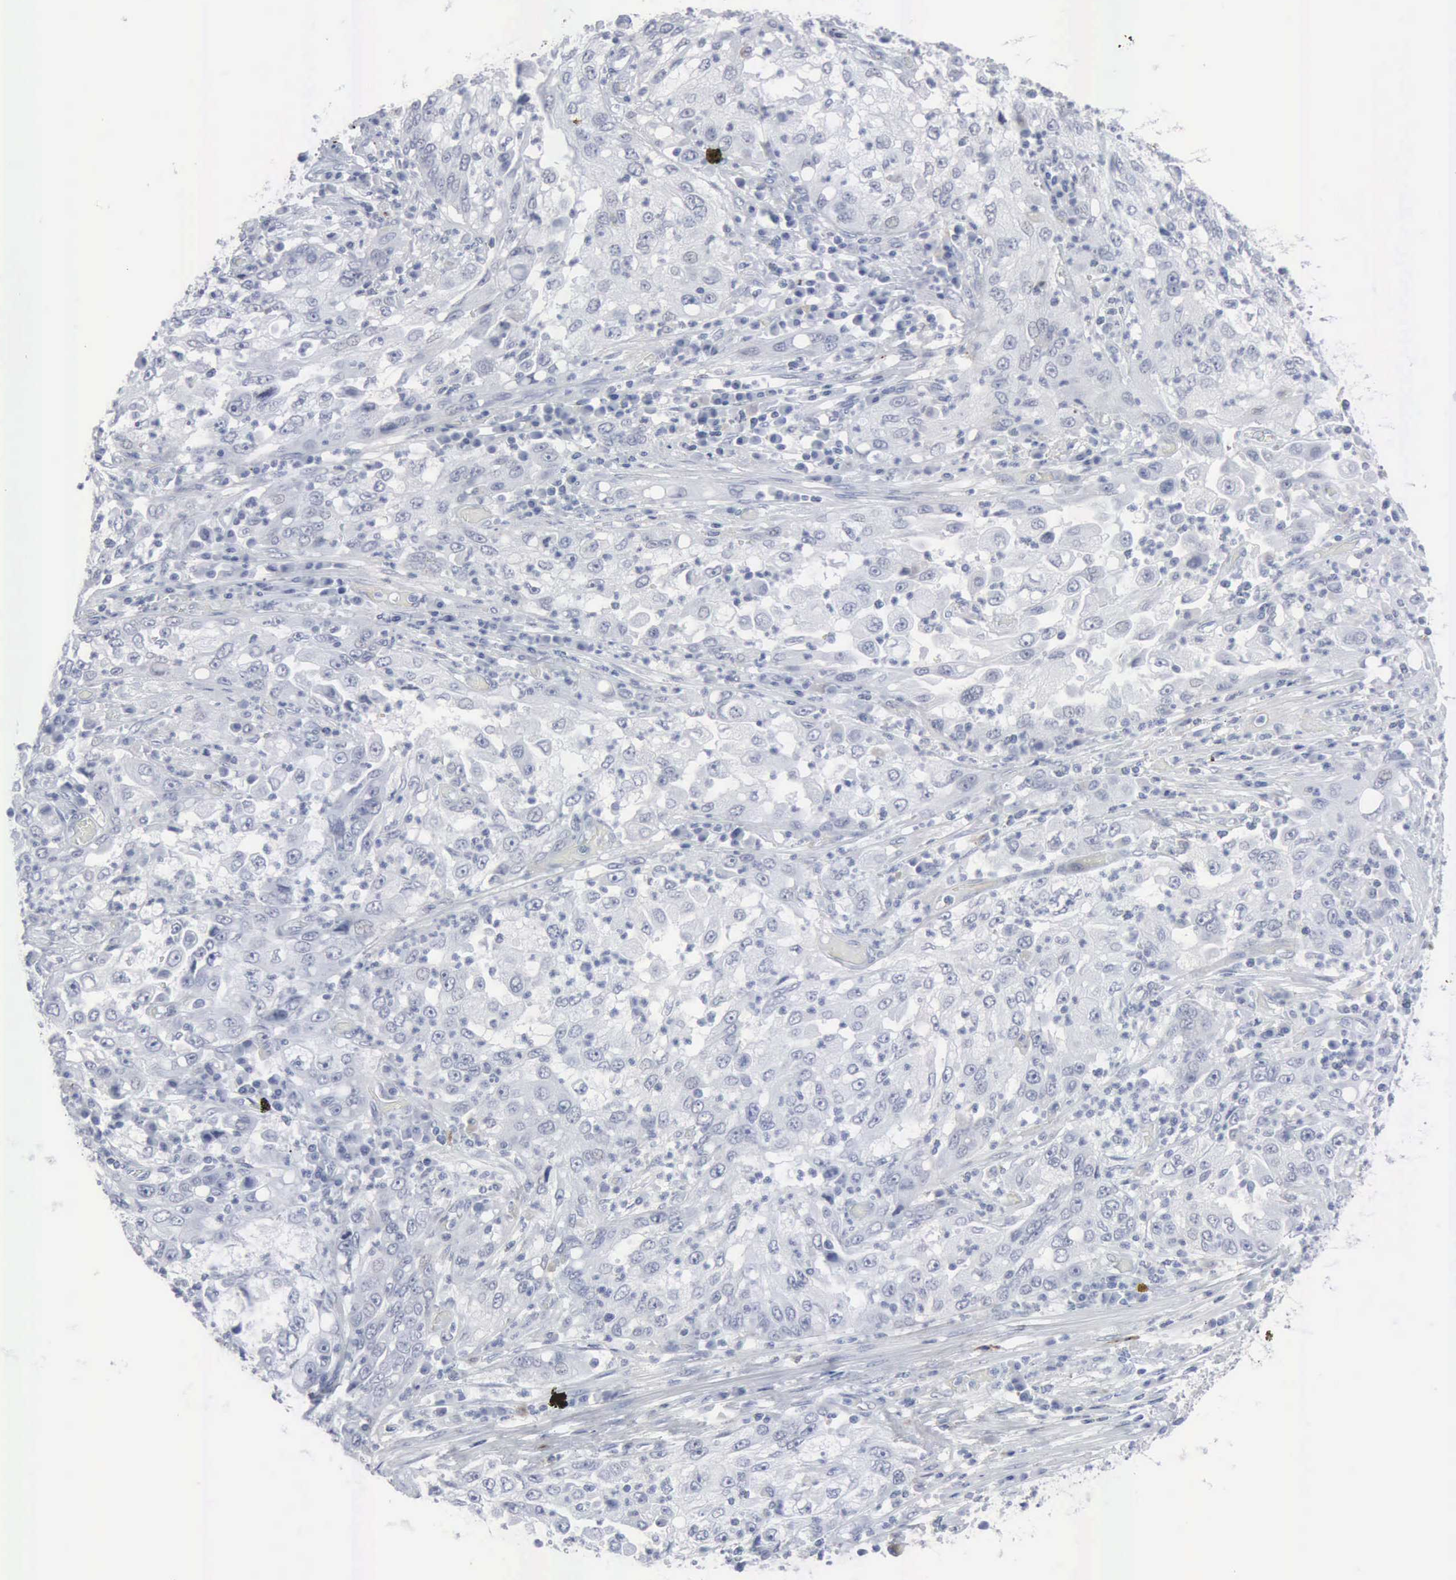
{"staining": {"intensity": "negative", "quantity": "none", "location": "none"}, "tissue": "cervical cancer", "cell_type": "Tumor cells", "image_type": "cancer", "snomed": [{"axis": "morphology", "description": "Squamous cell carcinoma, NOS"}, {"axis": "topography", "description": "Cervix"}], "caption": "A photomicrograph of human squamous cell carcinoma (cervical) is negative for staining in tumor cells. Brightfield microscopy of immunohistochemistry stained with DAB (brown) and hematoxylin (blue), captured at high magnification.", "gene": "GLA", "patient": {"sex": "female", "age": 36}}